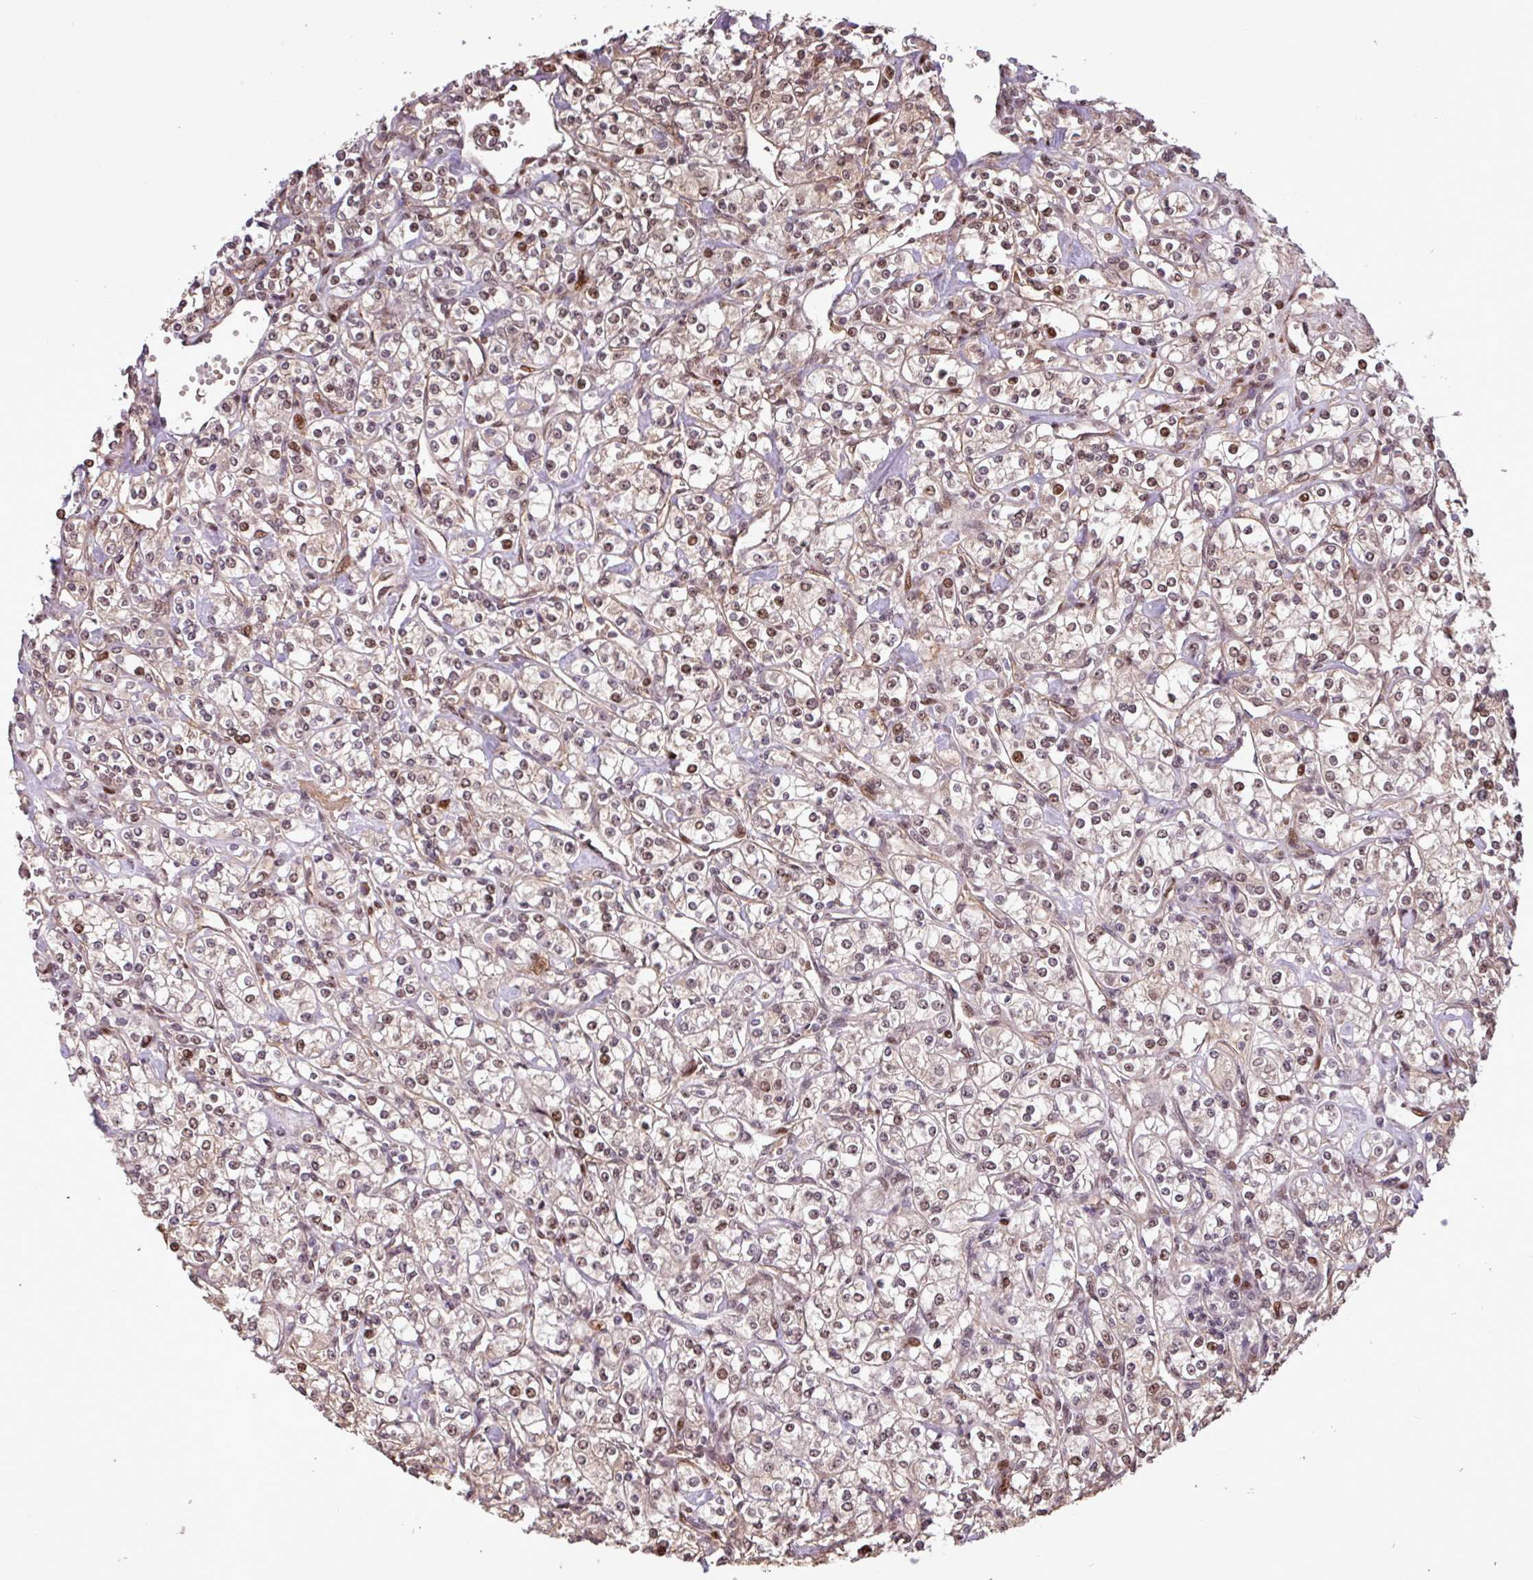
{"staining": {"intensity": "moderate", "quantity": "25%-75%", "location": "nuclear"}, "tissue": "renal cancer", "cell_type": "Tumor cells", "image_type": "cancer", "snomed": [{"axis": "morphology", "description": "Adenocarcinoma, NOS"}, {"axis": "topography", "description": "Kidney"}], "caption": "IHC image of neoplastic tissue: human renal cancer stained using immunohistochemistry reveals medium levels of moderate protein expression localized specifically in the nuclear of tumor cells, appearing as a nuclear brown color.", "gene": "SLC22A24", "patient": {"sex": "male", "age": 77}}